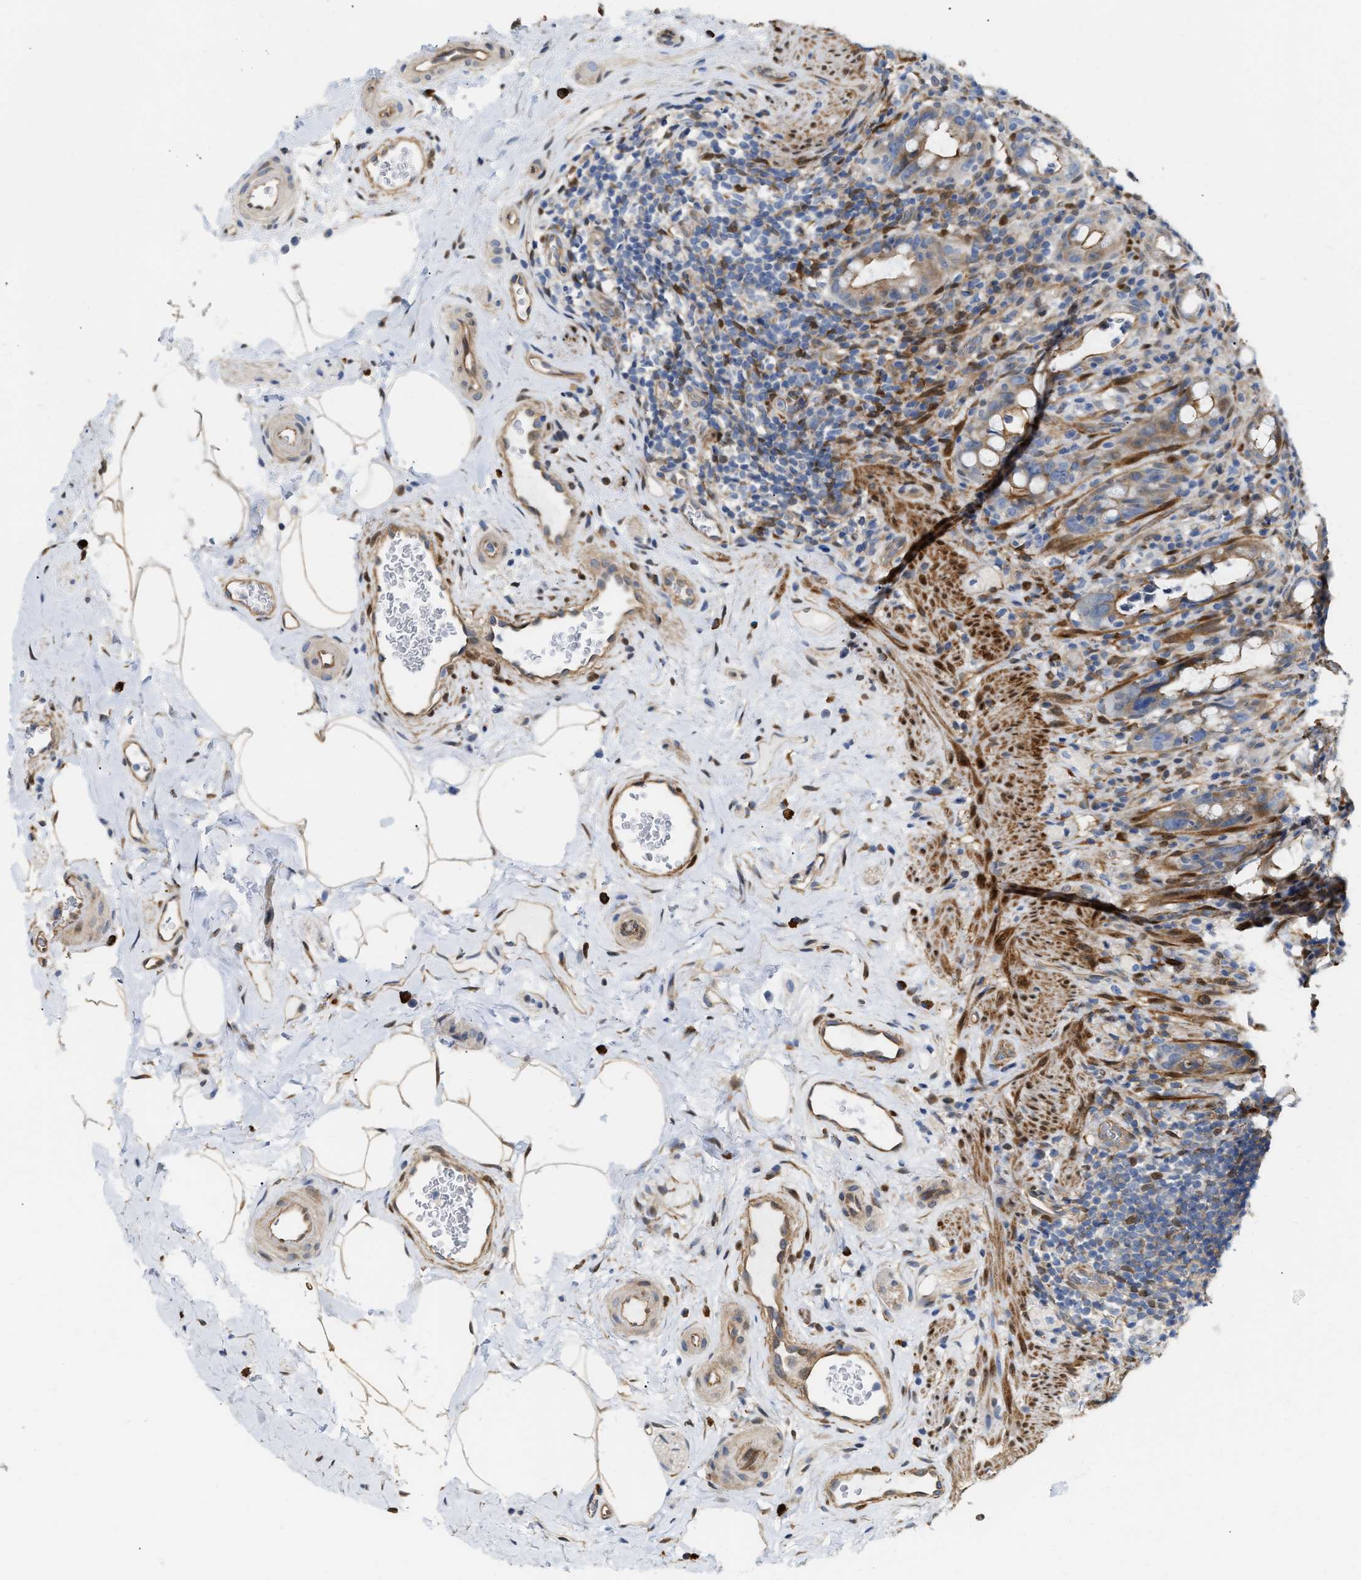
{"staining": {"intensity": "moderate", "quantity": ">75%", "location": "cytoplasmic/membranous"}, "tissue": "rectum", "cell_type": "Glandular cells", "image_type": "normal", "snomed": [{"axis": "morphology", "description": "Normal tissue, NOS"}, {"axis": "topography", "description": "Rectum"}], "caption": "The immunohistochemical stain labels moderate cytoplasmic/membranous staining in glandular cells of benign rectum.", "gene": "FHL1", "patient": {"sex": "male", "age": 44}}